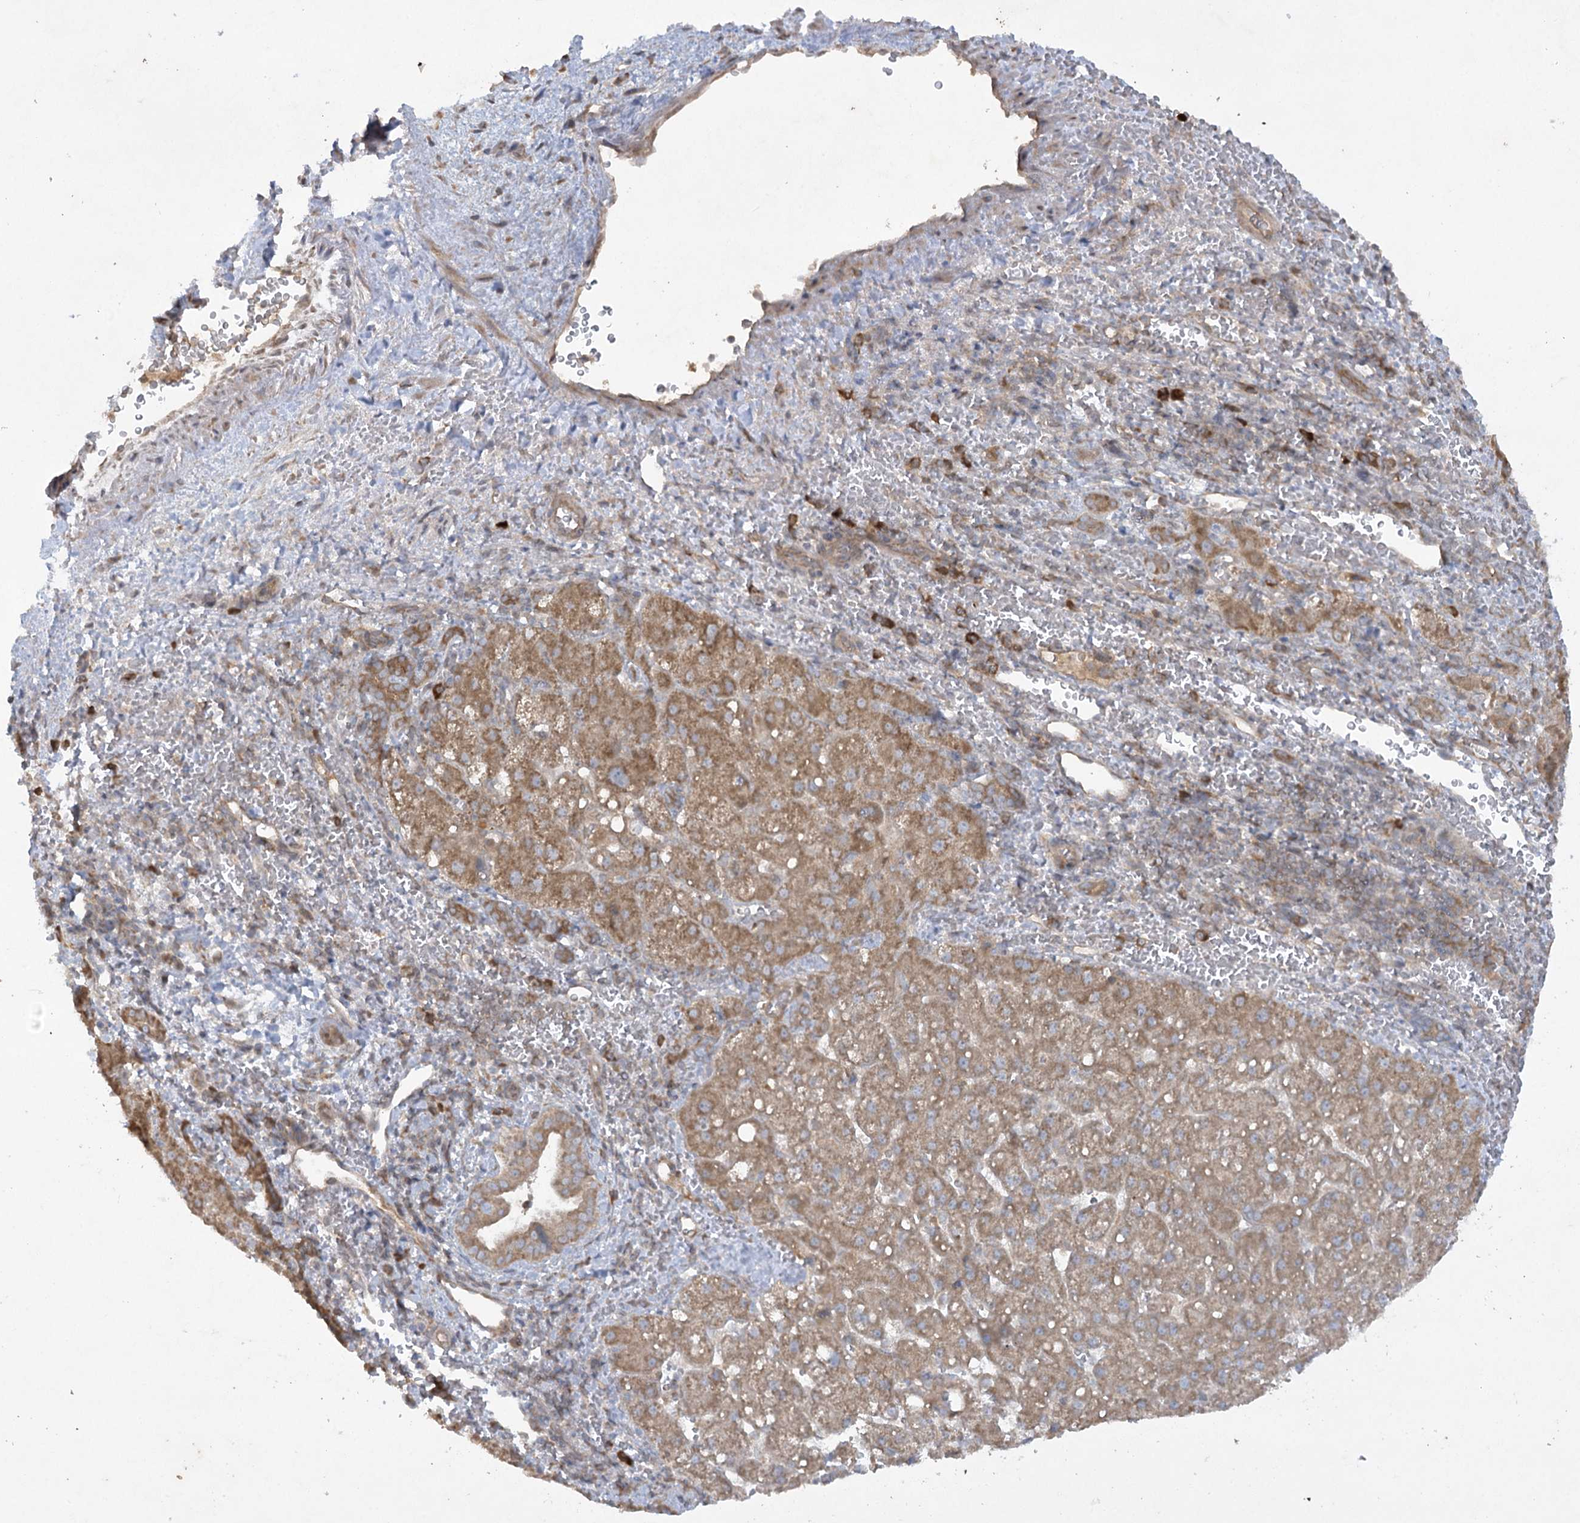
{"staining": {"intensity": "moderate", "quantity": ">75%", "location": "cytoplasmic/membranous"}, "tissue": "liver cancer", "cell_type": "Tumor cells", "image_type": "cancer", "snomed": [{"axis": "morphology", "description": "Carcinoma, Hepatocellular, NOS"}, {"axis": "topography", "description": "Liver"}], "caption": "Immunohistochemistry of liver cancer (hepatocellular carcinoma) exhibits medium levels of moderate cytoplasmic/membranous positivity in about >75% of tumor cells.", "gene": "TRAF3IP1", "patient": {"sex": "male", "age": 57}}